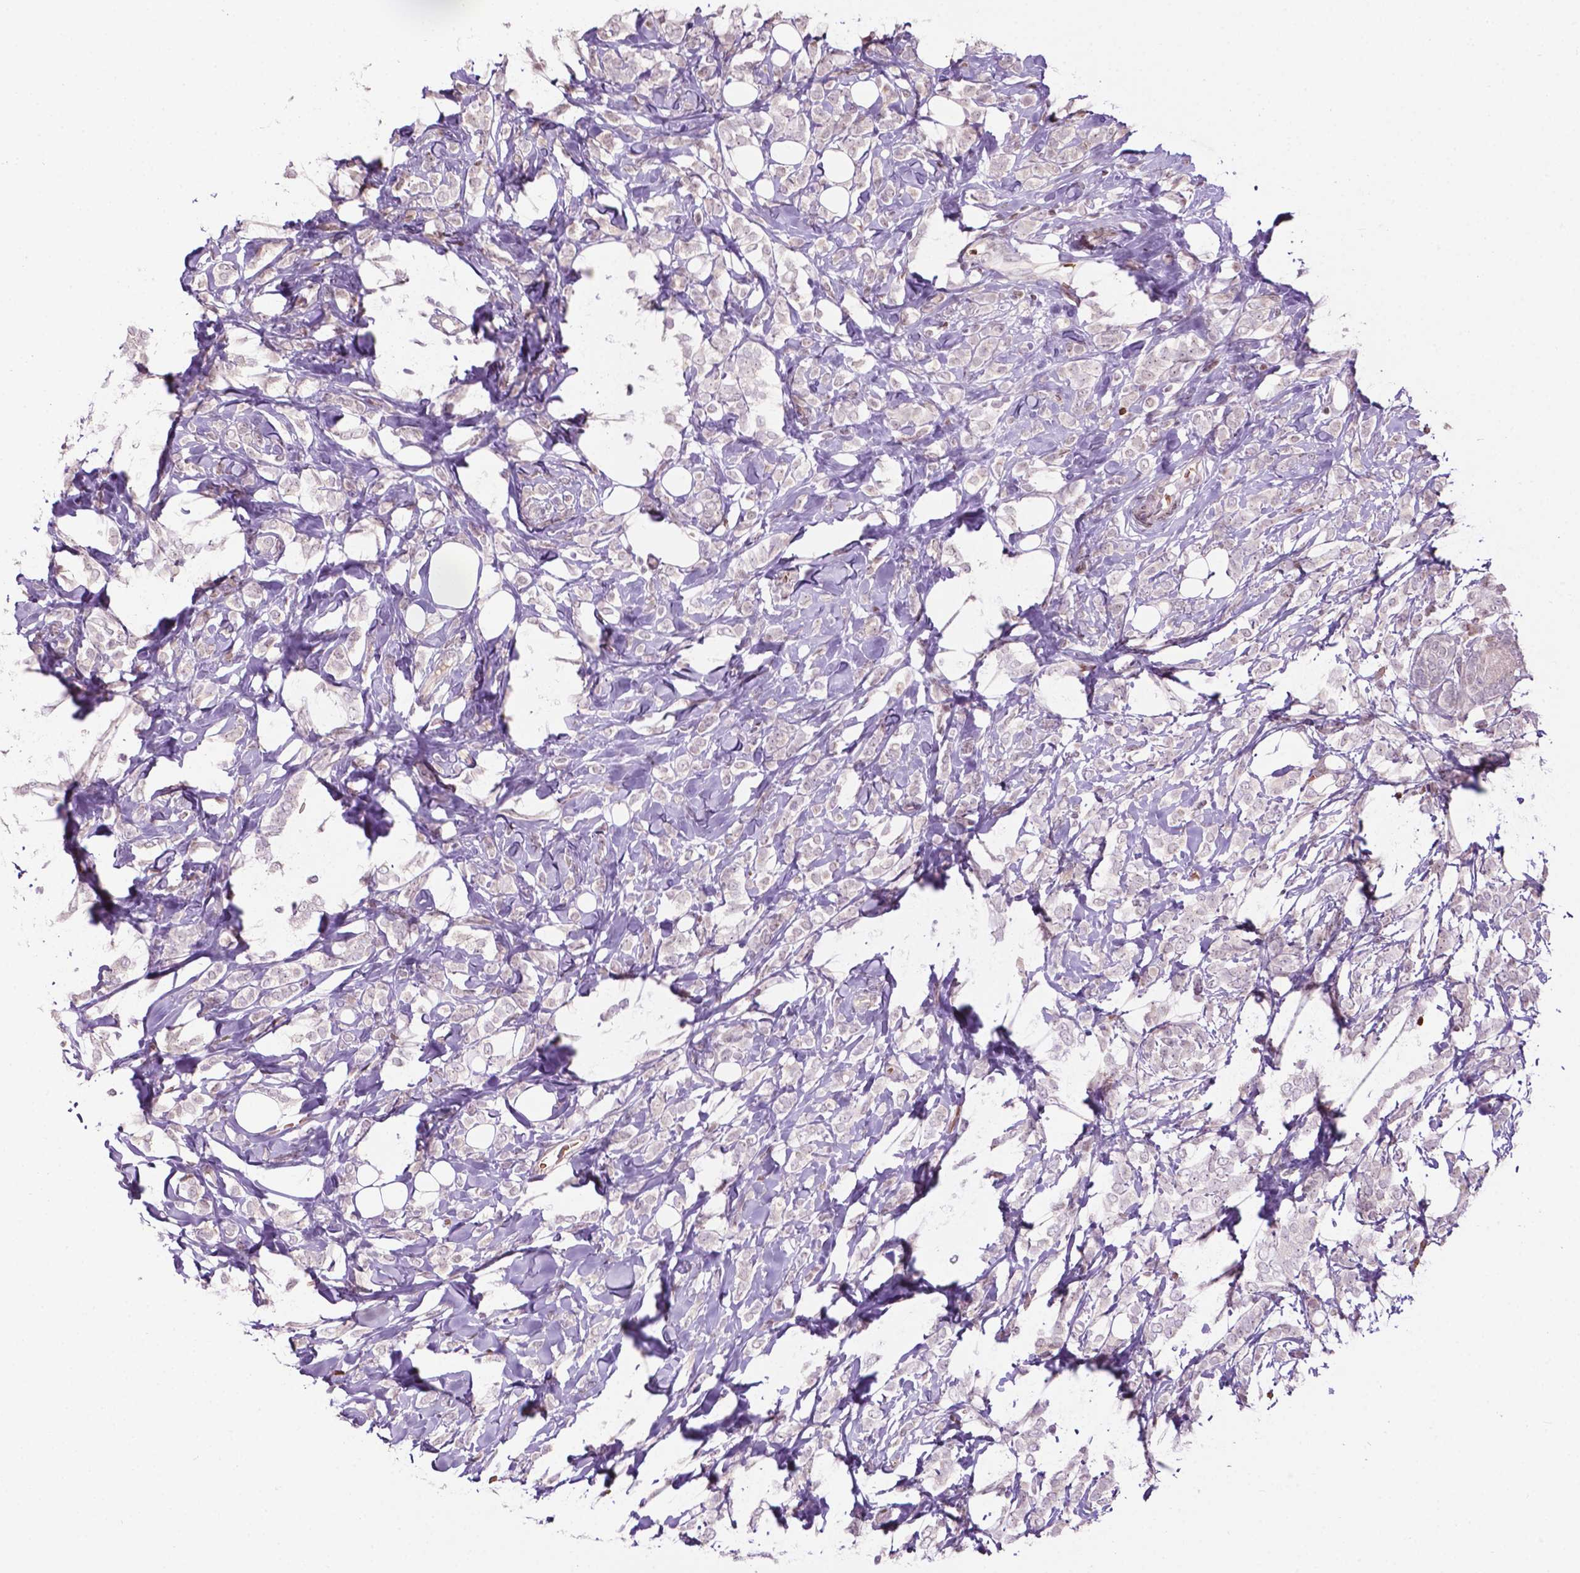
{"staining": {"intensity": "negative", "quantity": "none", "location": "none"}, "tissue": "breast cancer", "cell_type": "Tumor cells", "image_type": "cancer", "snomed": [{"axis": "morphology", "description": "Lobular carcinoma"}, {"axis": "topography", "description": "Breast"}], "caption": "Tumor cells show no significant protein staining in breast lobular carcinoma.", "gene": "PTPN18", "patient": {"sex": "female", "age": 49}}